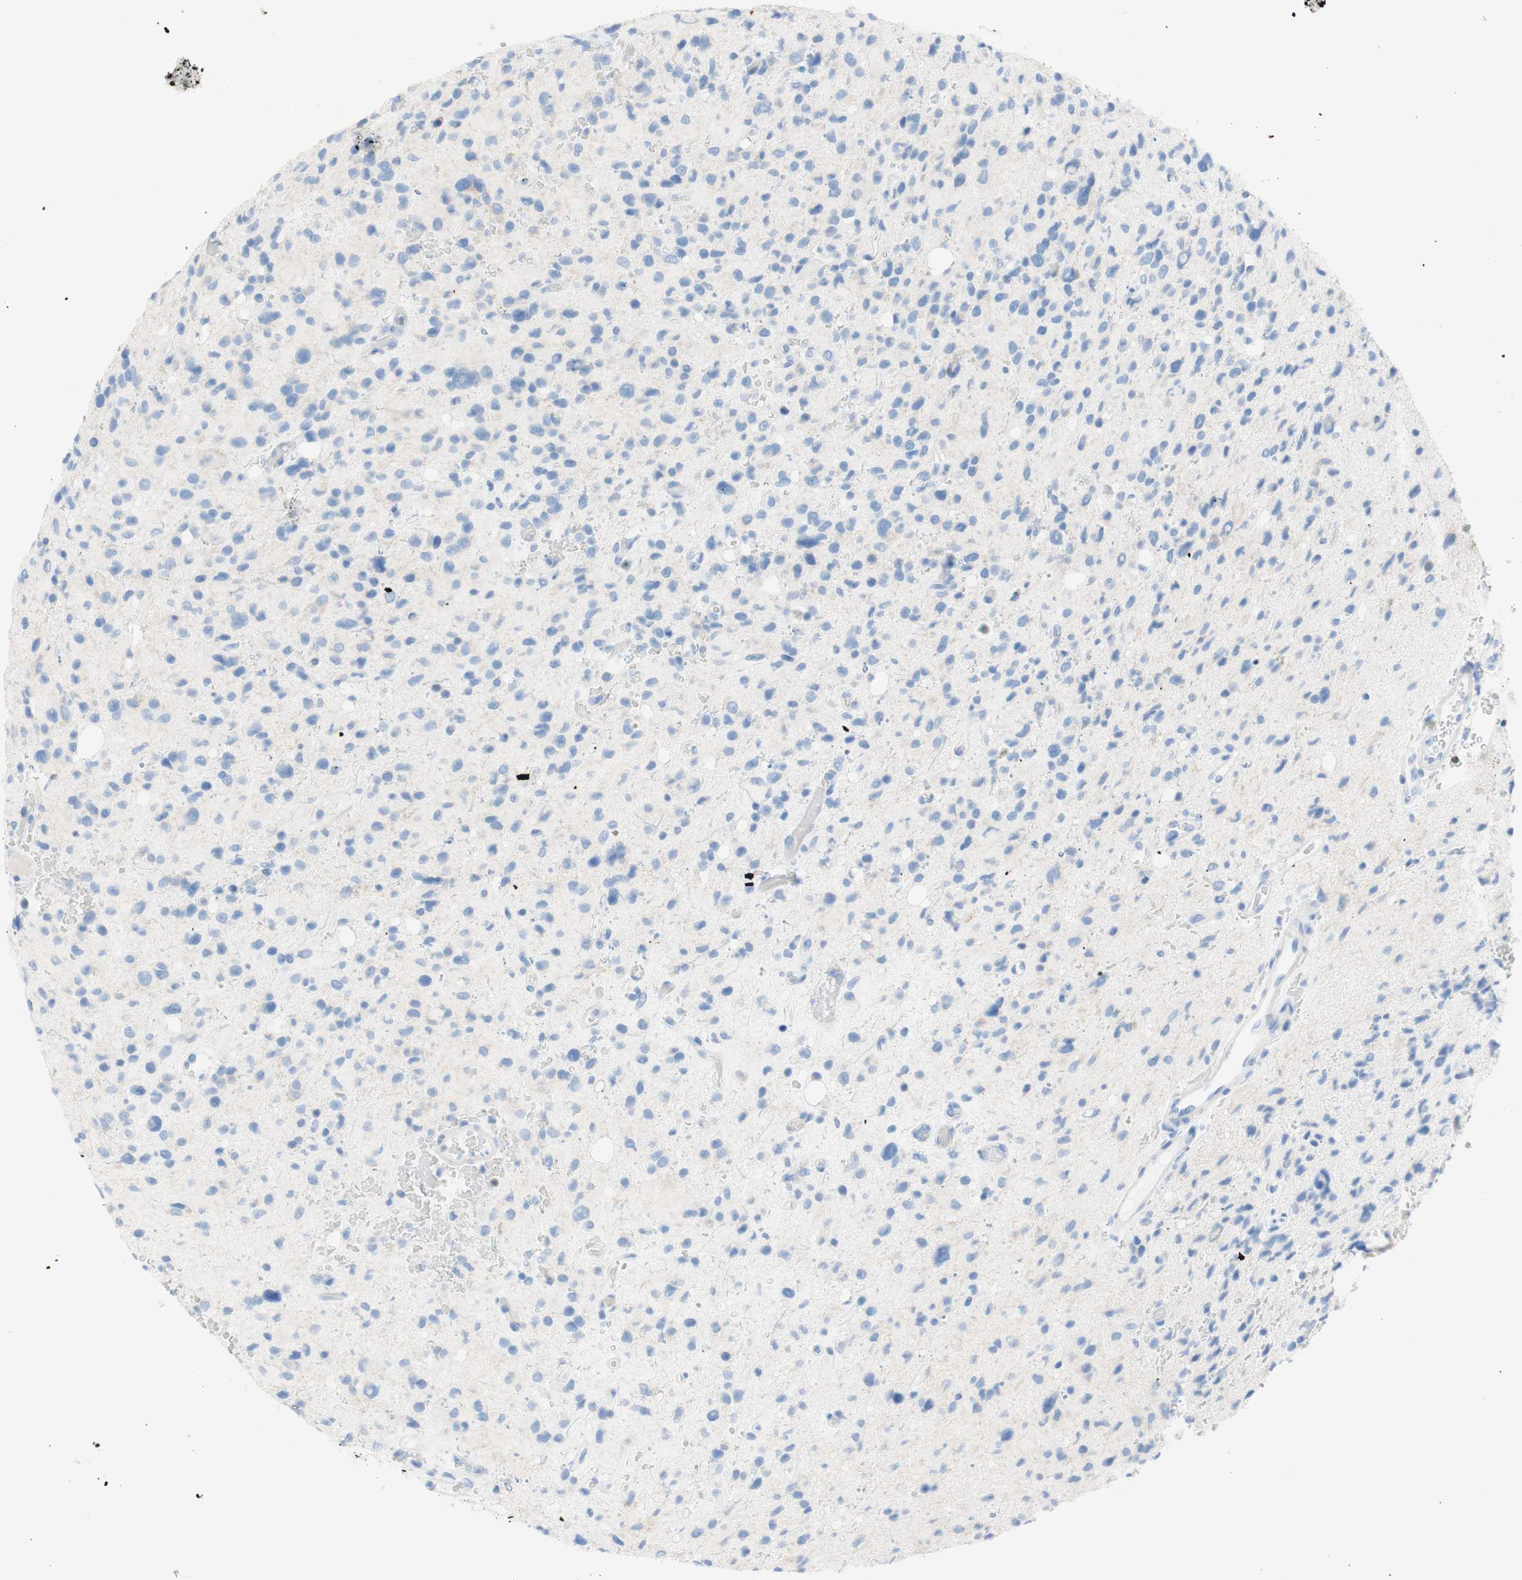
{"staining": {"intensity": "negative", "quantity": "none", "location": "none"}, "tissue": "glioma", "cell_type": "Tumor cells", "image_type": "cancer", "snomed": [{"axis": "morphology", "description": "Glioma, malignant, High grade"}, {"axis": "topography", "description": "Brain"}], "caption": "Immunohistochemistry (IHC) photomicrograph of human malignant glioma (high-grade) stained for a protein (brown), which shows no staining in tumor cells. (Stains: DAB immunohistochemistry with hematoxylin counter stain, Microscopy: brightfield microscopy at high magnification).", "gene": "CEACAM1", "patient": {"sex": "male", "age": 48}}